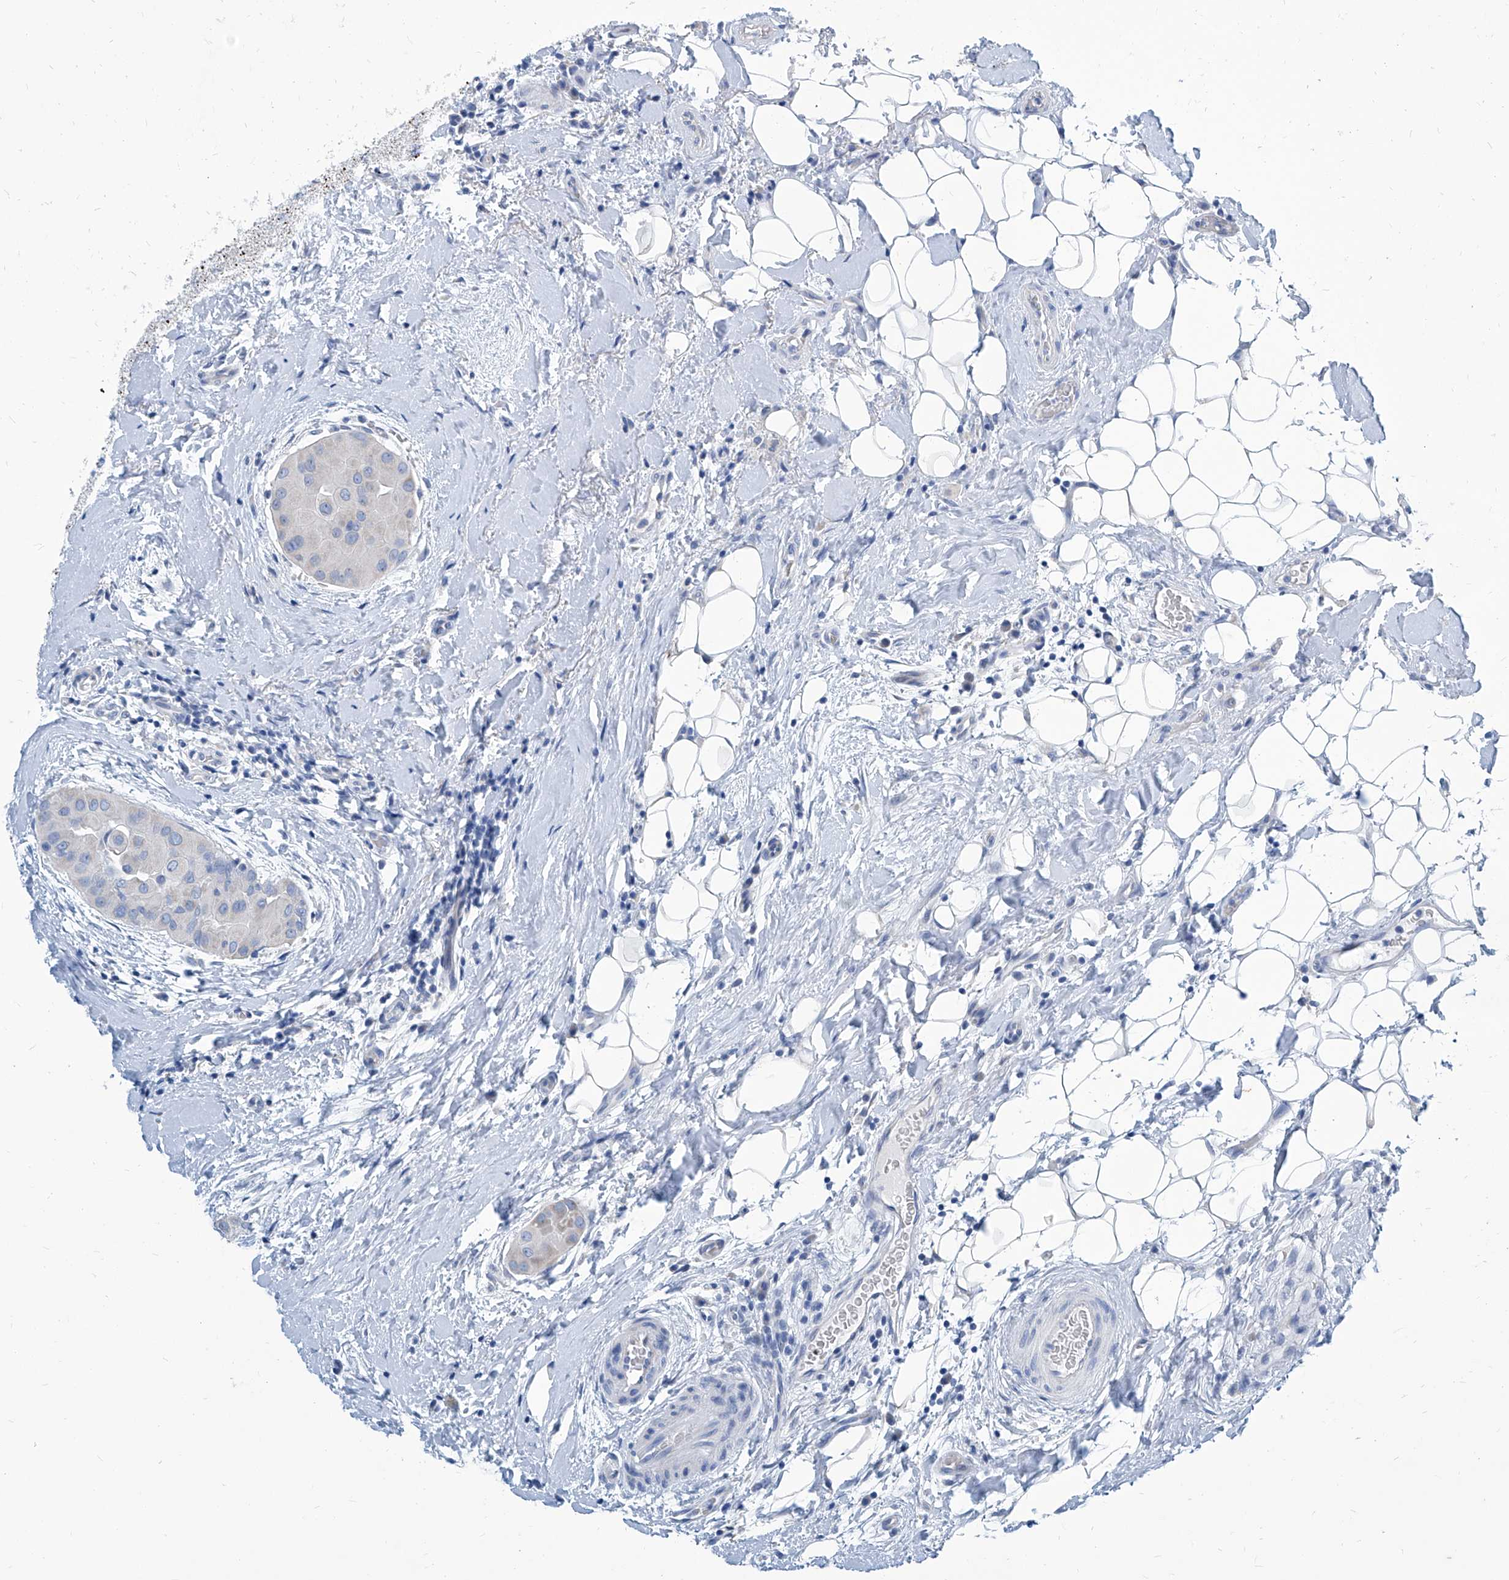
{"staining": {"intensity": "negative", "quantity": "none", "location": "none"}, "tissue": "thyroid cancer", "cell_type": "Tumor cells", "image_type": "cancer", "snomed": [{"axis": "morphology", "description": "Papillary adenocarcinoma, NOS"}, {"axis": "topography", "description": "Thyroid gland"}], "caption": "Tumor cells are negative for brown protein staining in thyroid cancer (papillary adenocarcinoma).", "gene": "ZNF519", "patient": {"sex": "male", "age": 33}}